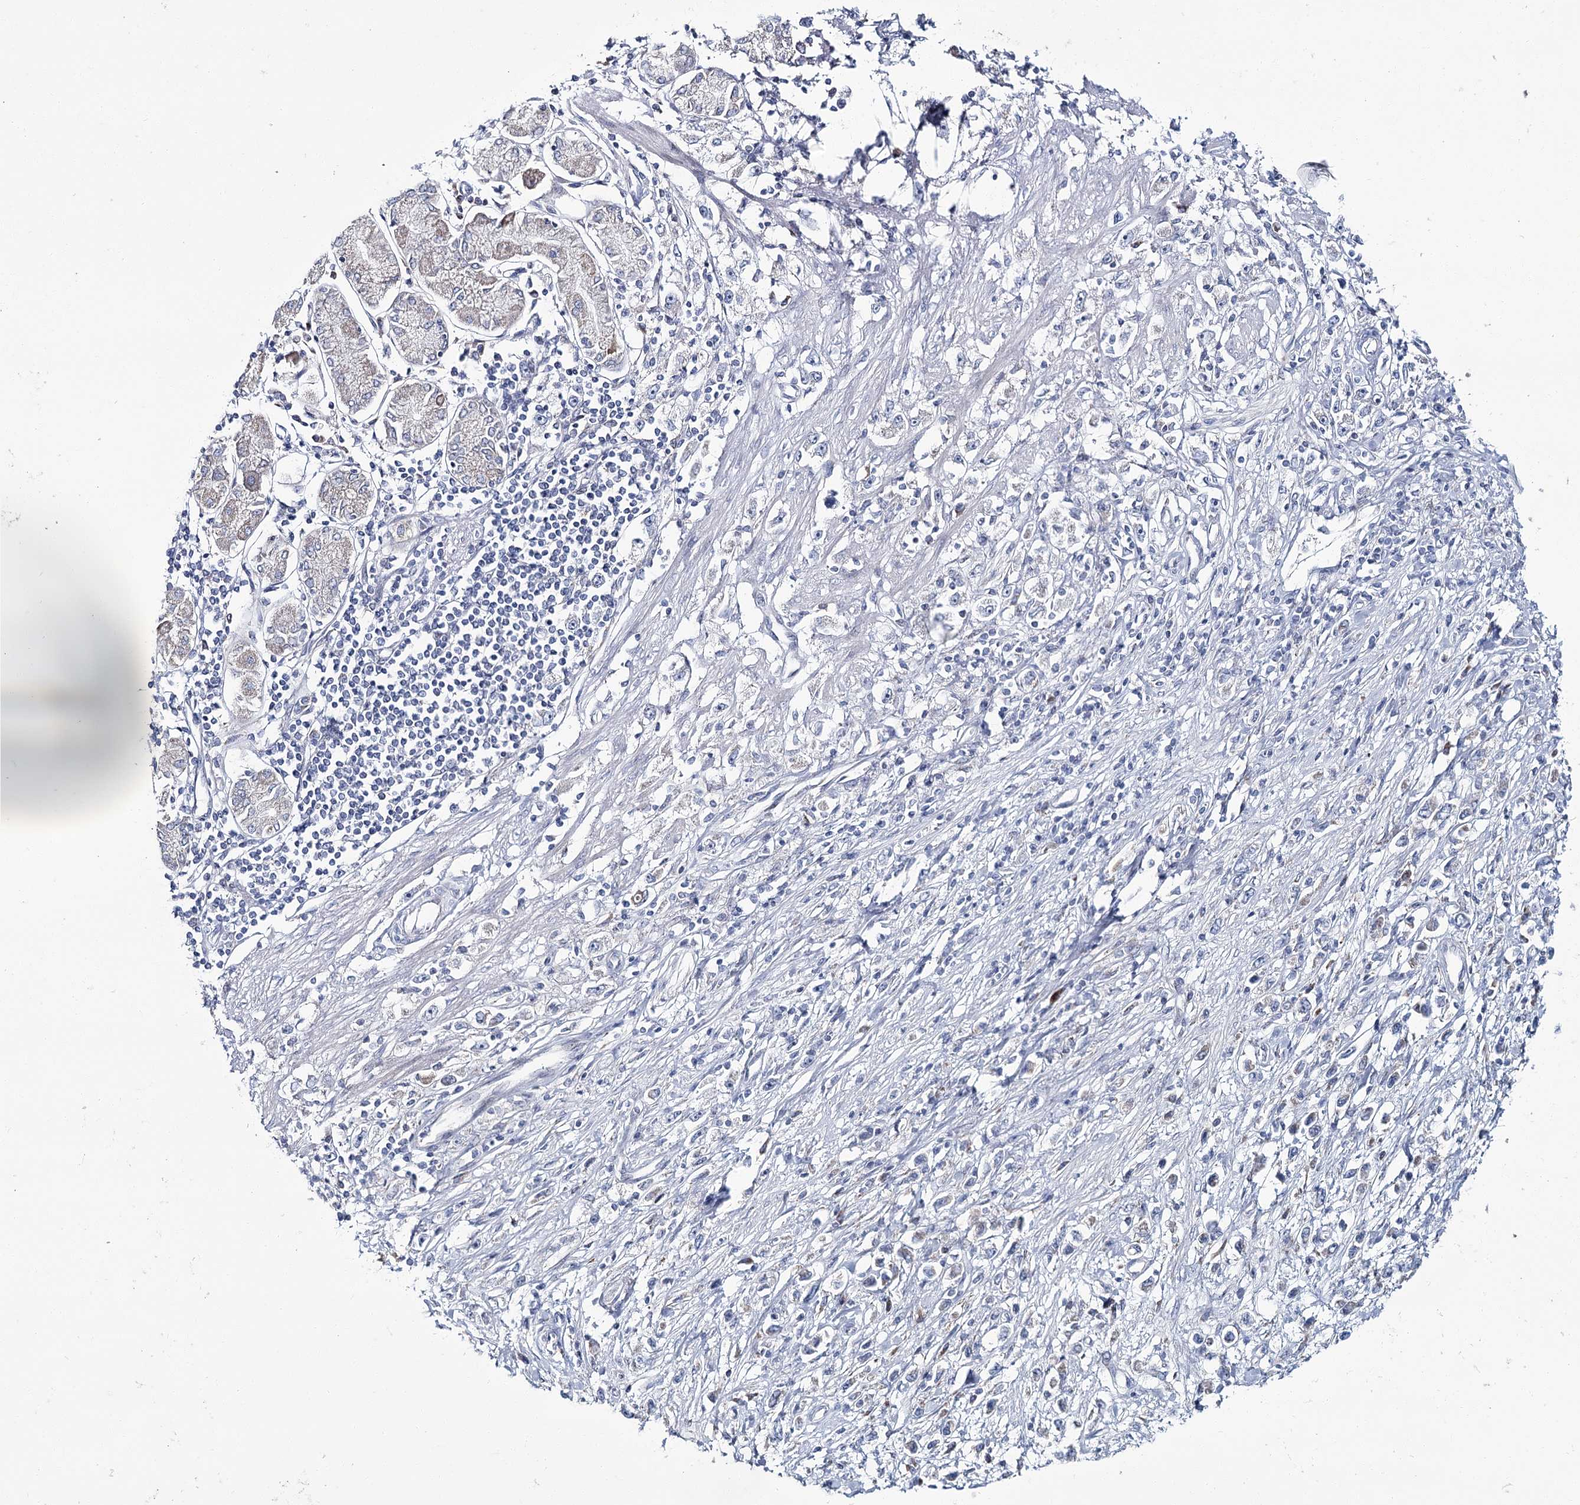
{"staining": {"intensity": "negative", "quantity": "none", "location": "none"}, "tissue": "stomach cancer", "cell_type": "Tumor cells", "image_type": "cancer", "snomed": [{"axis": "morphology", "description": "Adenocarcinoma, NOS"}, {"axis": "topography", "description": "Stomach"}], "caption": "This is an immunohistochemistry micrograph of human stomach cancer (adenocarcinoma). There is no expression in tumor cells.", "gene": "CPLANE1", "patient": {"sex": "female", "age": 59}}